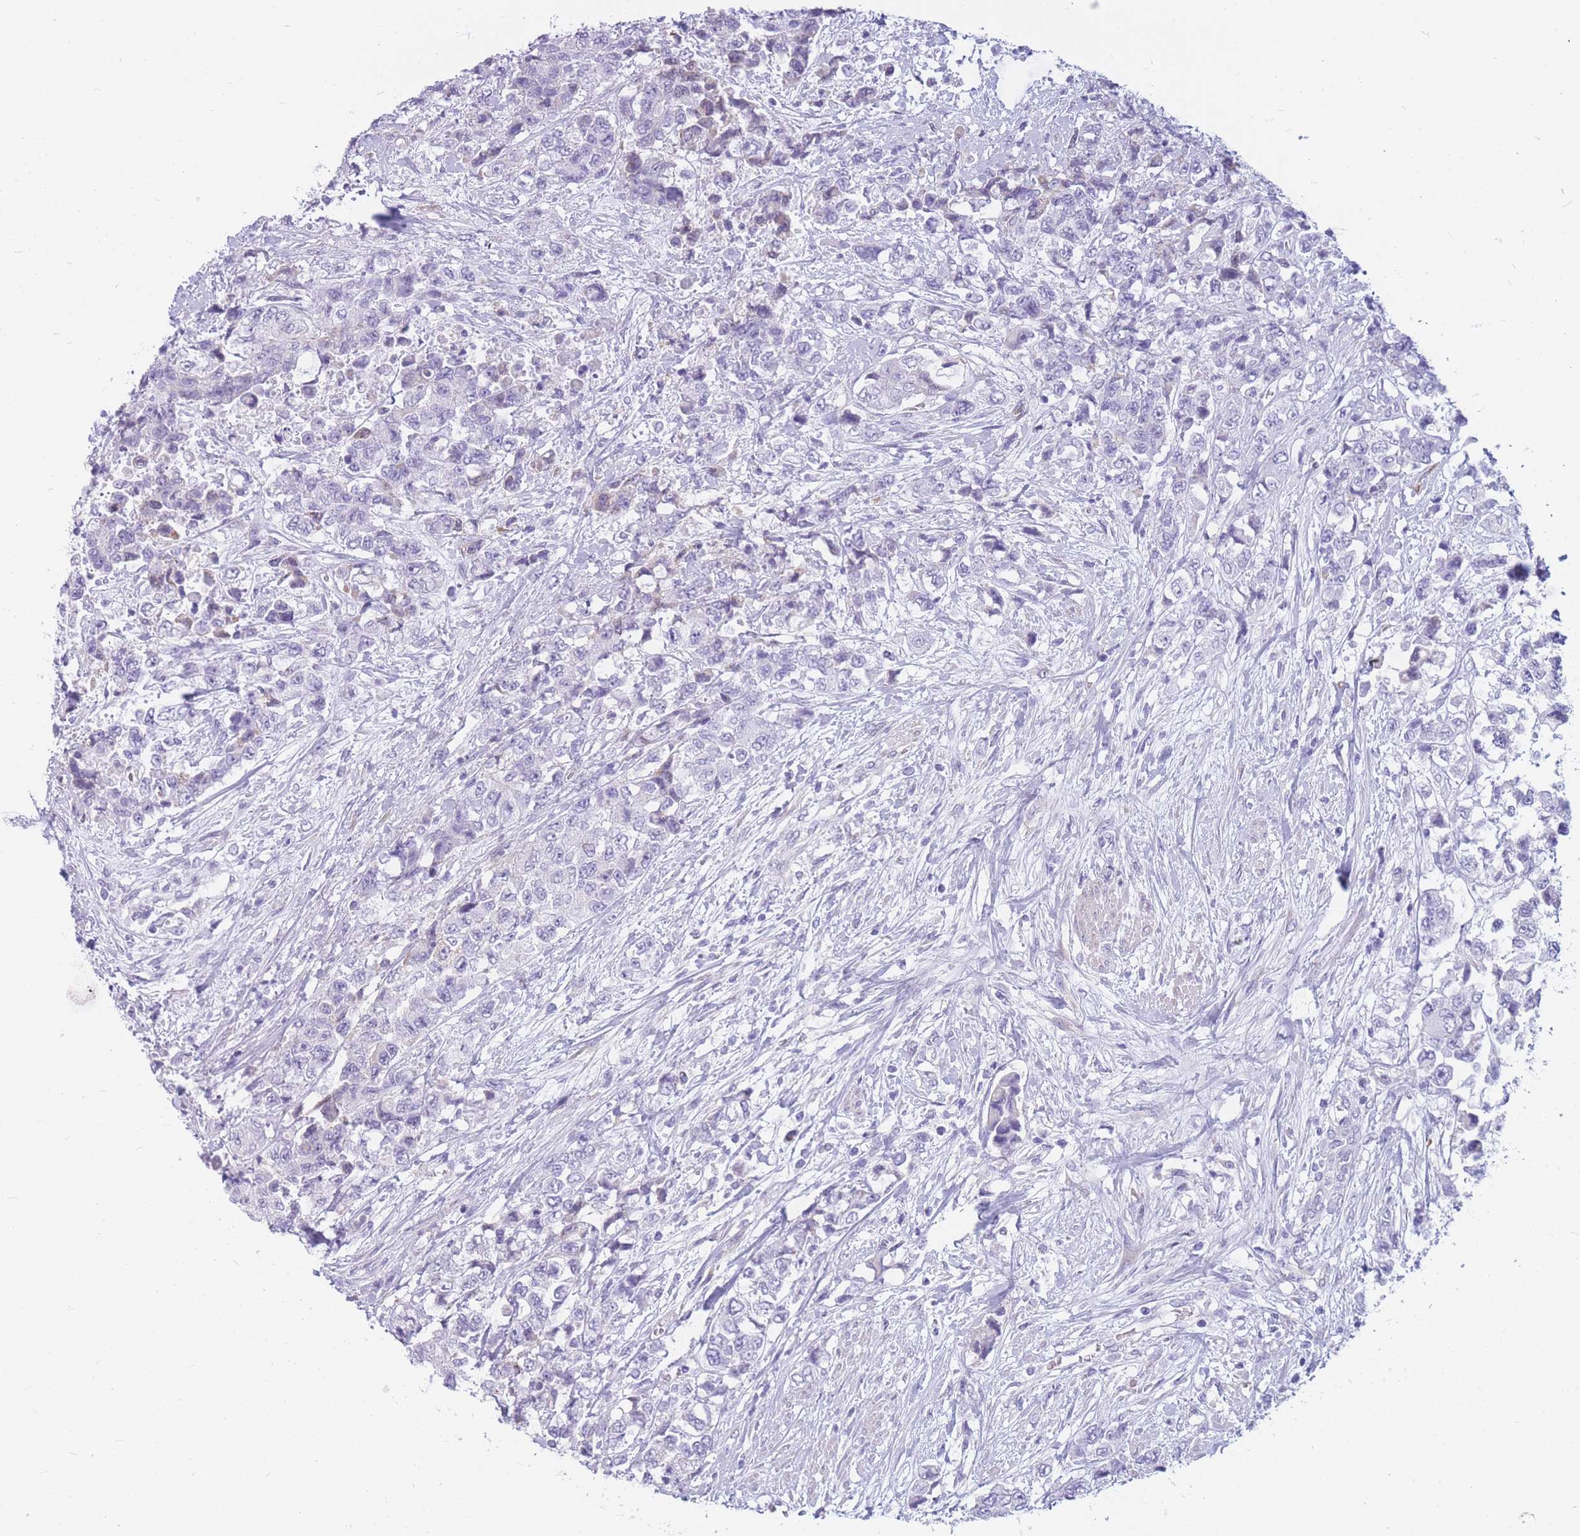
{"staining": {"intensity": "negative", "quantity": "none", "location": "none"}, "tissue": "urothelial cancer", "cell_type": "Tumor cells", "image_type": "cancer", "snomed": [{"axis": "morphology", "description": "Urothelial carcinoma, High grade"}, {"axis": "topography", "description": "Urinary bladder"}], "caption": "IHC micrograph of human urothelial cancer stained for a protein (brown), which reveals no positivity in tumor cells.", "gene": "MTSS2", "patient": {"sex": "female", "age": 78}}